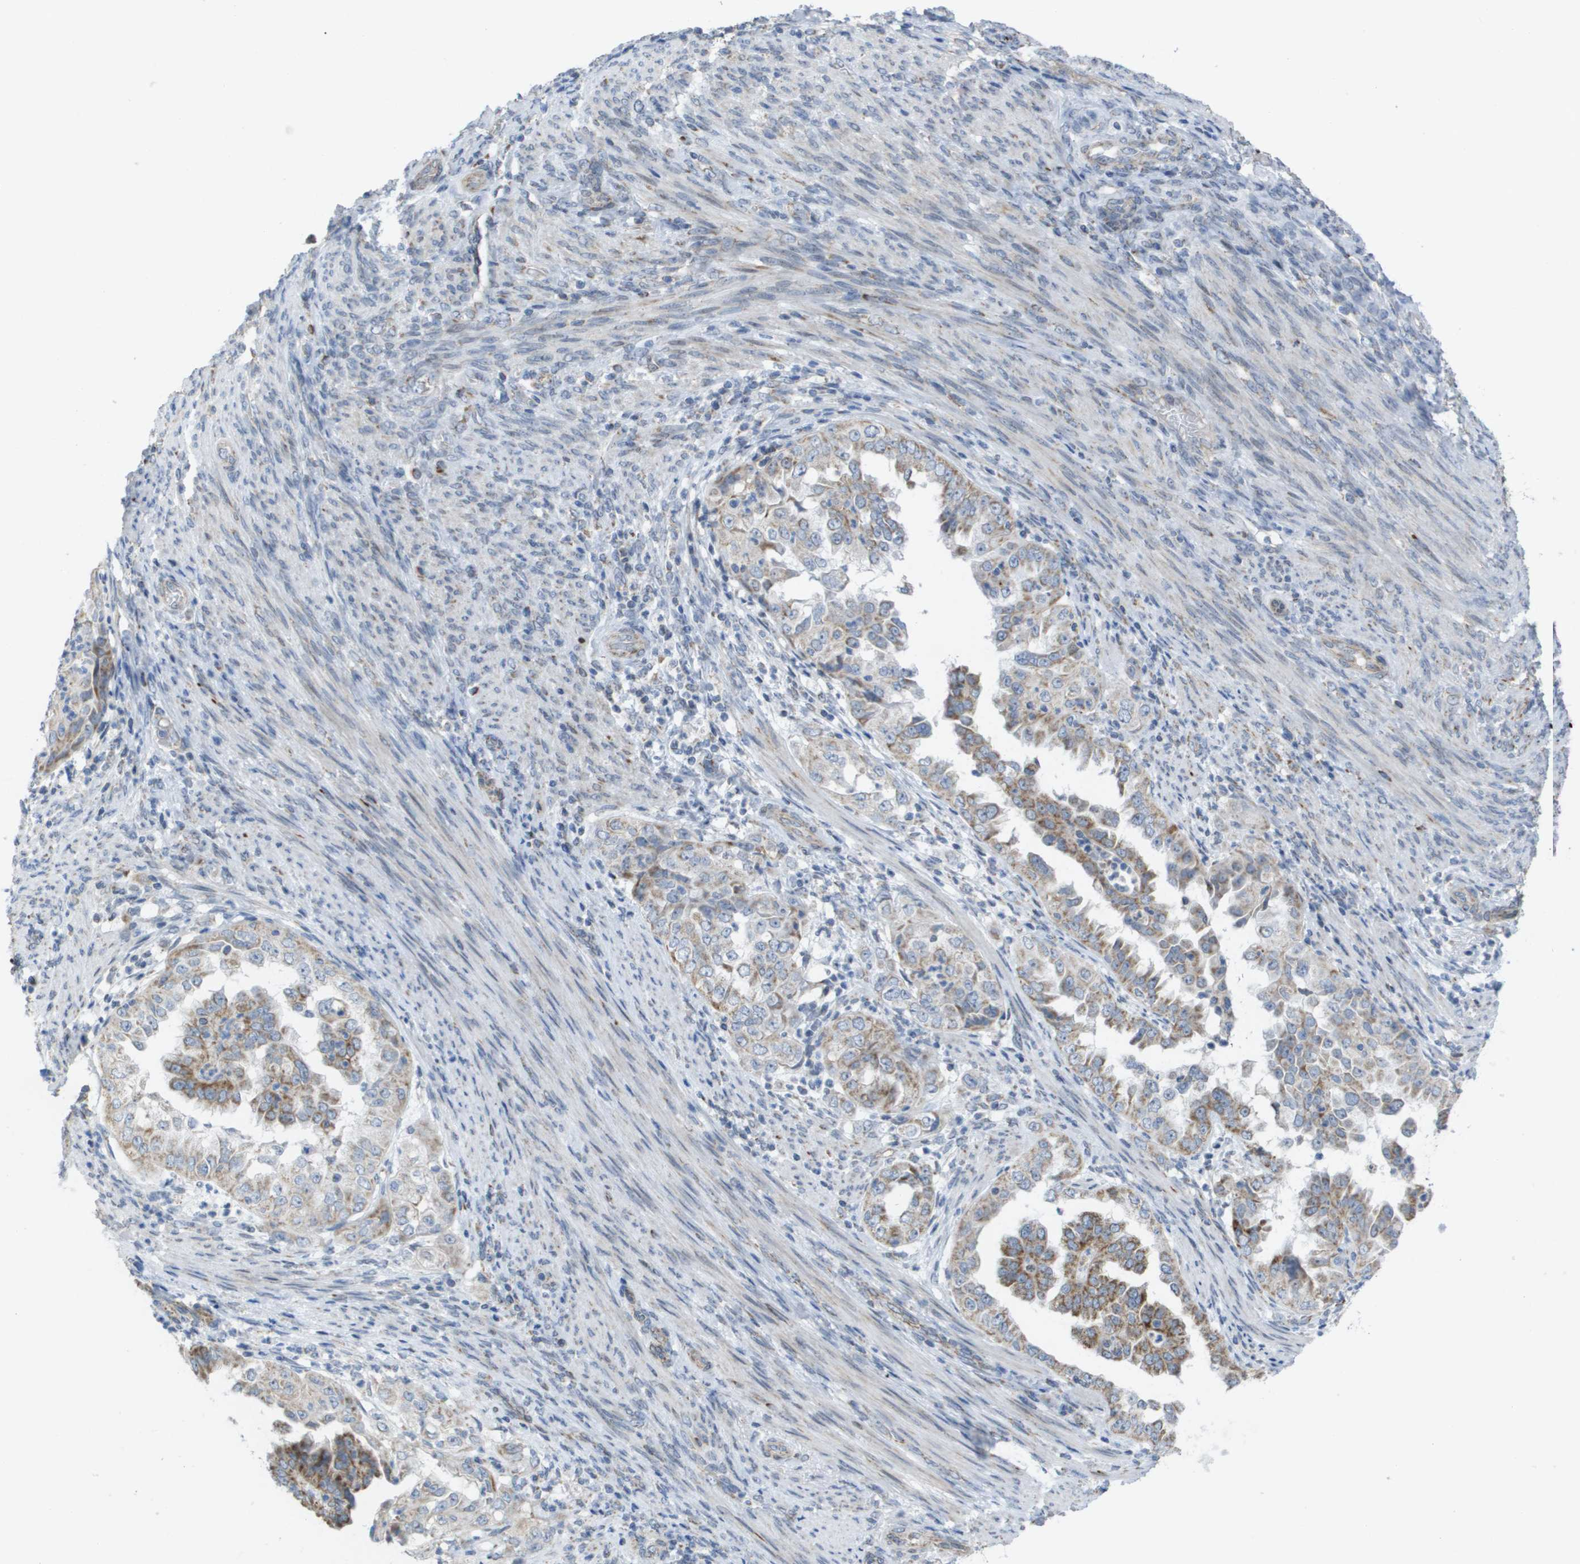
{"staining": {"intensity": "moderate", "quantity": "25%-75%", "location": "cytoplasmic/membranous"}, "tissue": "endometrial cancer", "cell_type": "Tumor cells", "image_type": "cancer", "snomed": [{"axis": "morphology", "description": "Adenocarcinoma, NOS"}, {"axis": "topography", "description": "Endometrium"}], "caption": "Human endometrial adenocarcinoma stained for a protein (brown) shows moderate cytoplasmic/membranous positive positivity in approximately 25%-75% of tumor cells.", "gene": "TMEM223", "patient": {"sex": "female", "age": 85}}